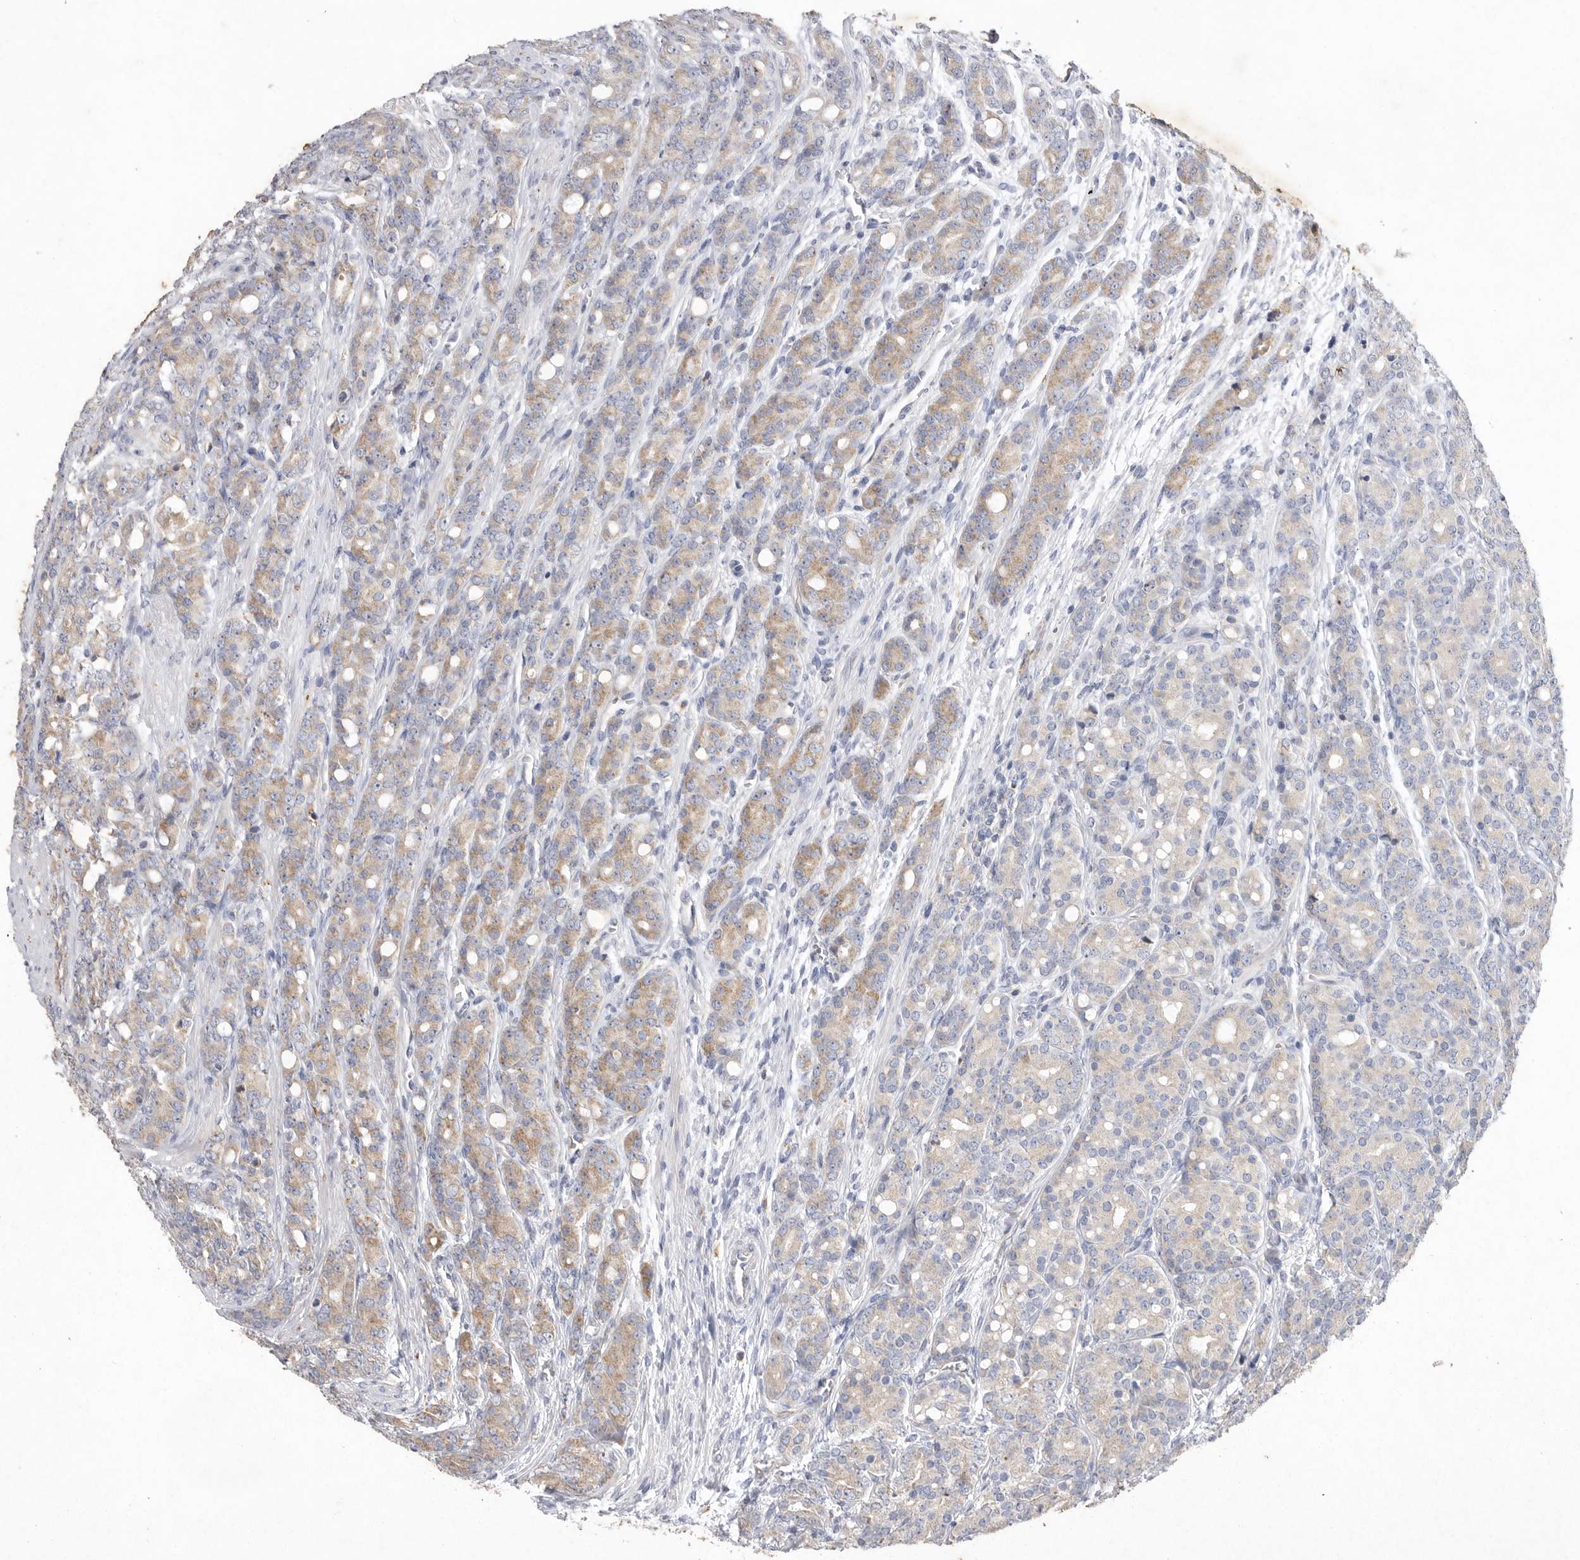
{"staining": {"intensity": "weak", "quantity": "25%-75%", "location": "cytoplasmic/membranous"}, "tissue": "prostate cancer", "cell_type": "Tumor cells", "image_type": "cancer", "snomed": [{"axis": "morphology", "description": "Adenocarcinoma, High grade"}, {"axis": "topography", "description": "Prostate"}], "caption": "Immunohistochemical staining of human high-grade adenocarcinoma (prostate) reveals low levels of weak cytoplasmic/membranous staining in about 25%-75% of tumor cells.", "gene": "MRPL41", "patient": {"sex": "male", "age": 62}}